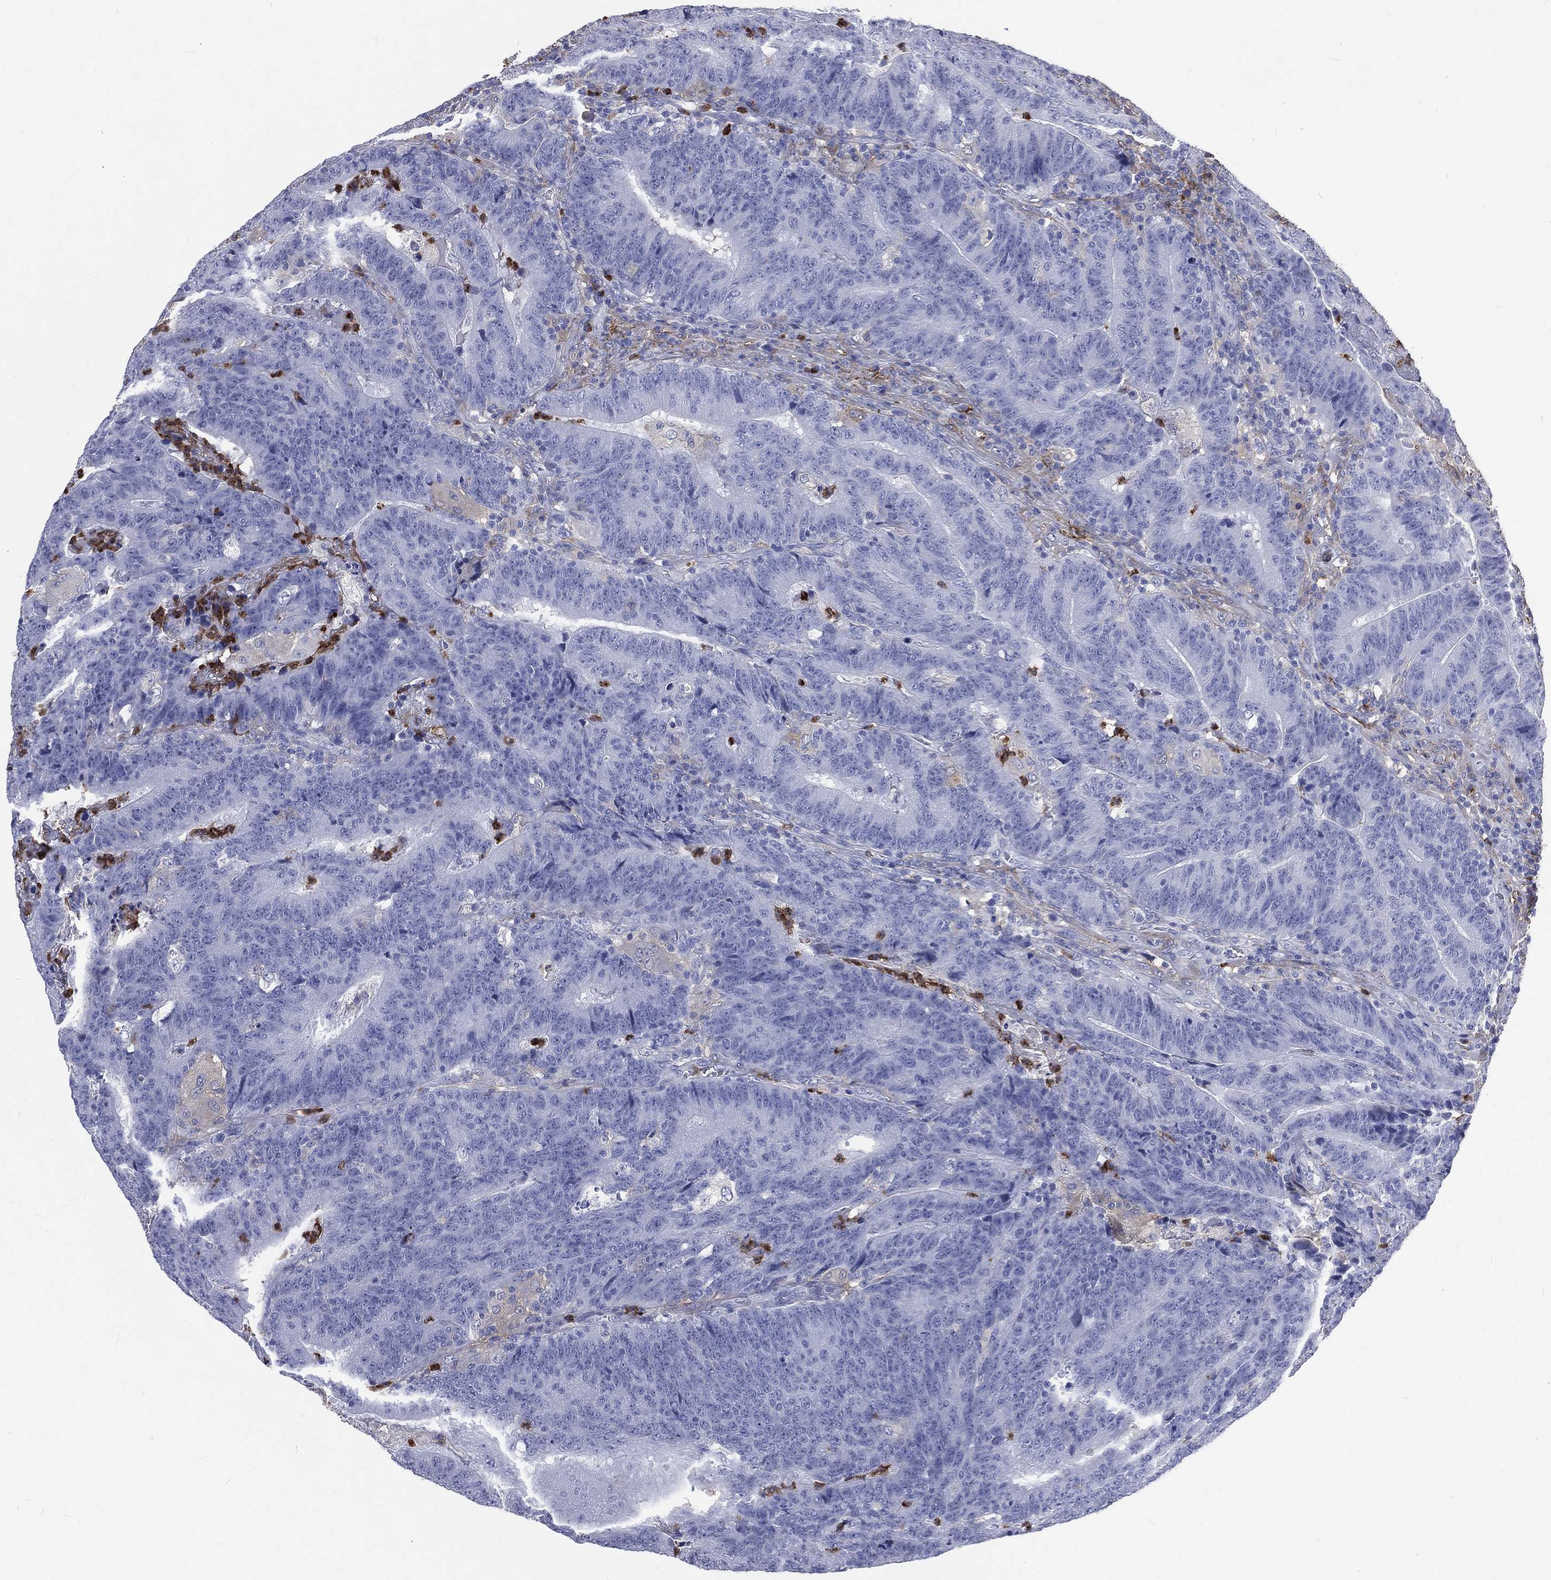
{"staining": {"intensity": "negative", "quantity": "none", "location": "none"}, "tissue": "colorectal cancer", "cell_type": "Tumor cells", "image_type": "cancer", "snomed": [{"axis": "morphology", "description": "Adenocarcinoma, NOS"}, {"axis": "topography", "description": "Colon"}], "caption": "Tumor cells are negative for protein expression in human colorectal cancer.", "gene": "BASP1", "patient": {"sex": "female", "age": 75}}